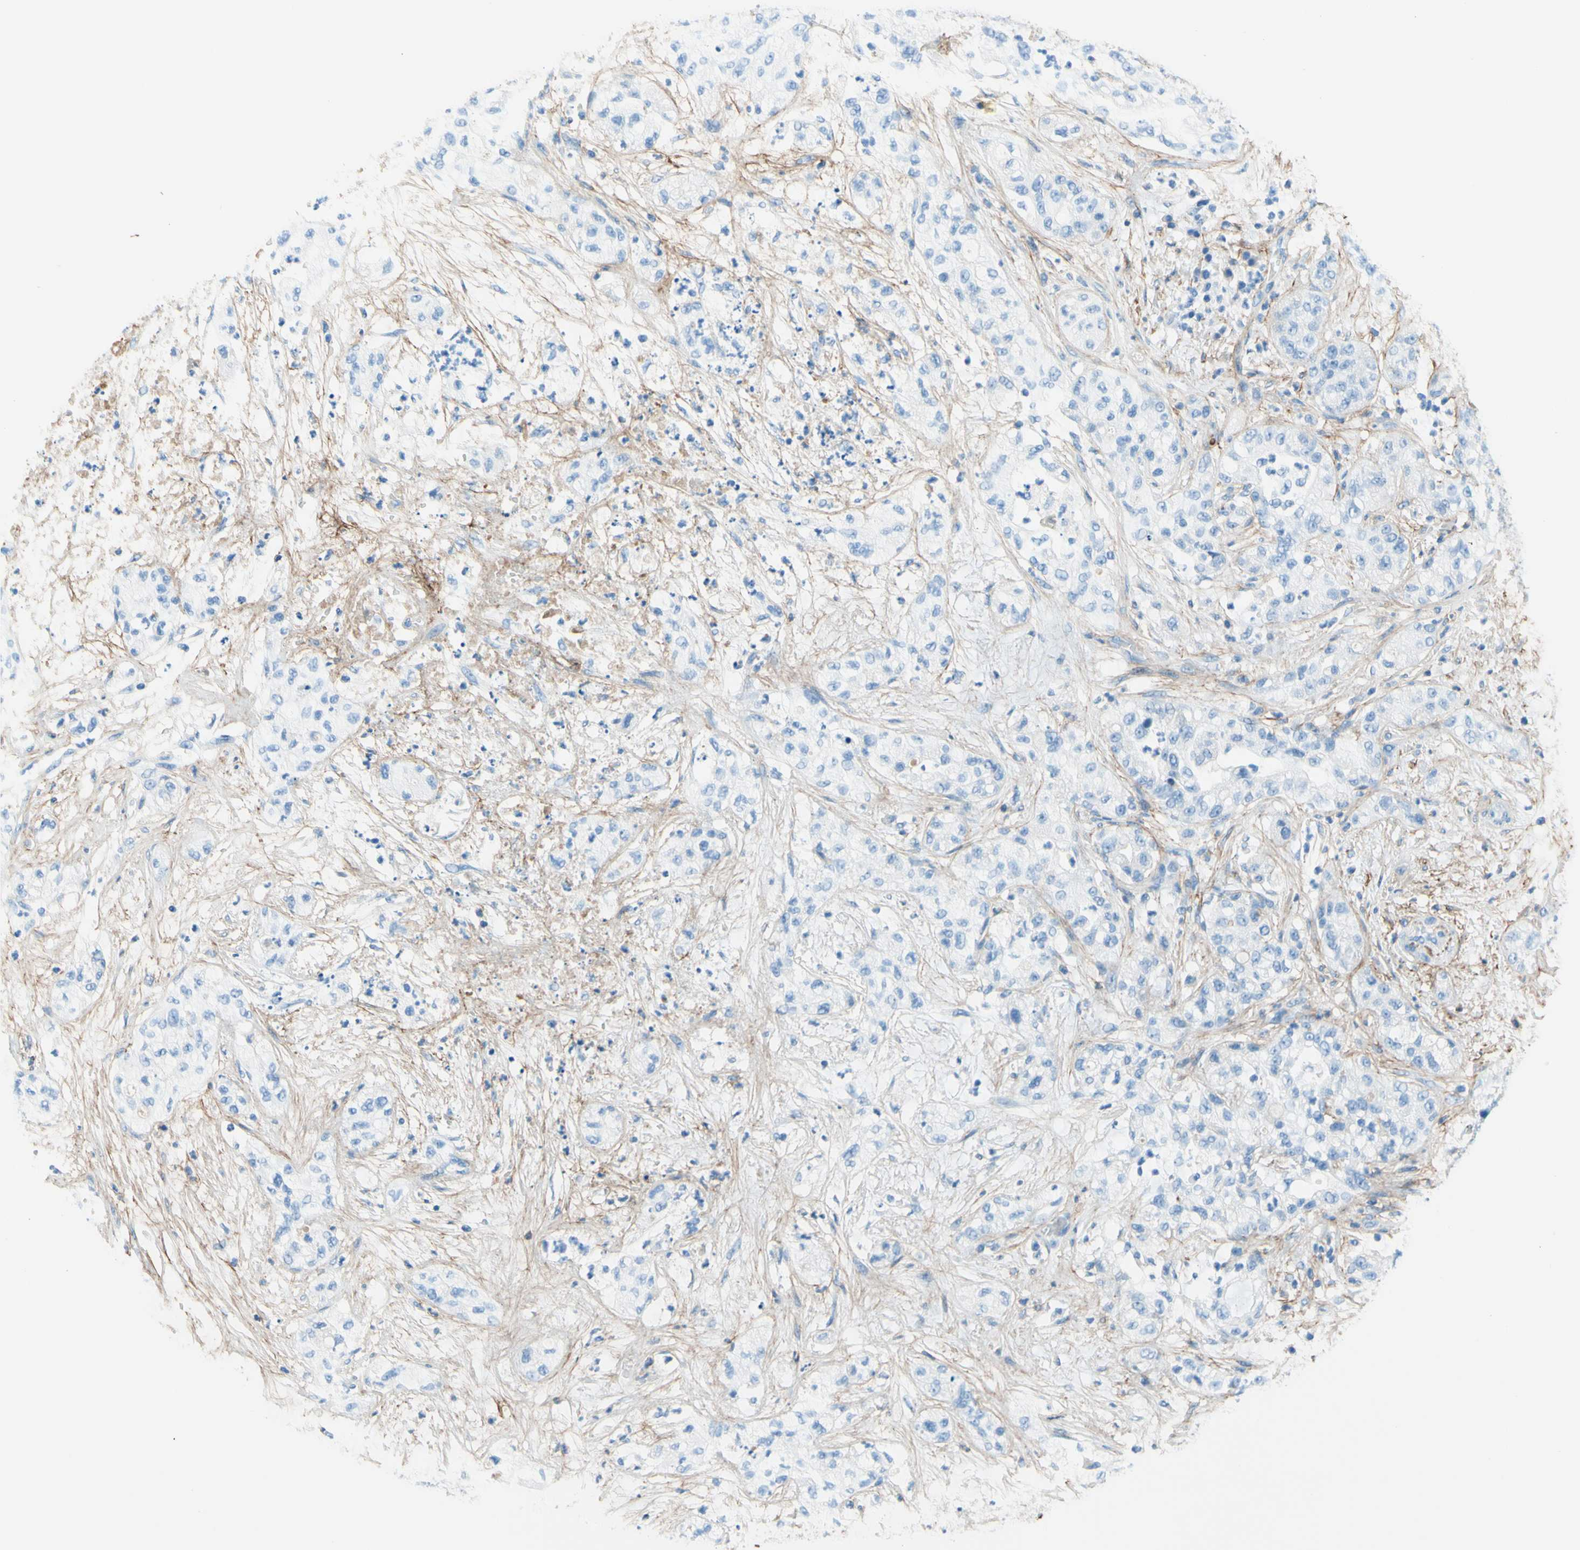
{"staining": {"intensity": "negative", "quantity": "none", "location": "none"}, "tissue": "pancreatic cancer", "cell_type": "Tumor cells", "image_type": "cancer", "snomed": [{"axis": "morphology", "description": "Adenocarcinoma, NOS"}, {"axis": "topography", "description": "Pancreas"}], "caption": "Immunohistochemical staining of human pancreatic cancer displays no significant expression in tumor cells.", "gene": "MFAP5", "patient": {"sex": "female", "age": 78}}